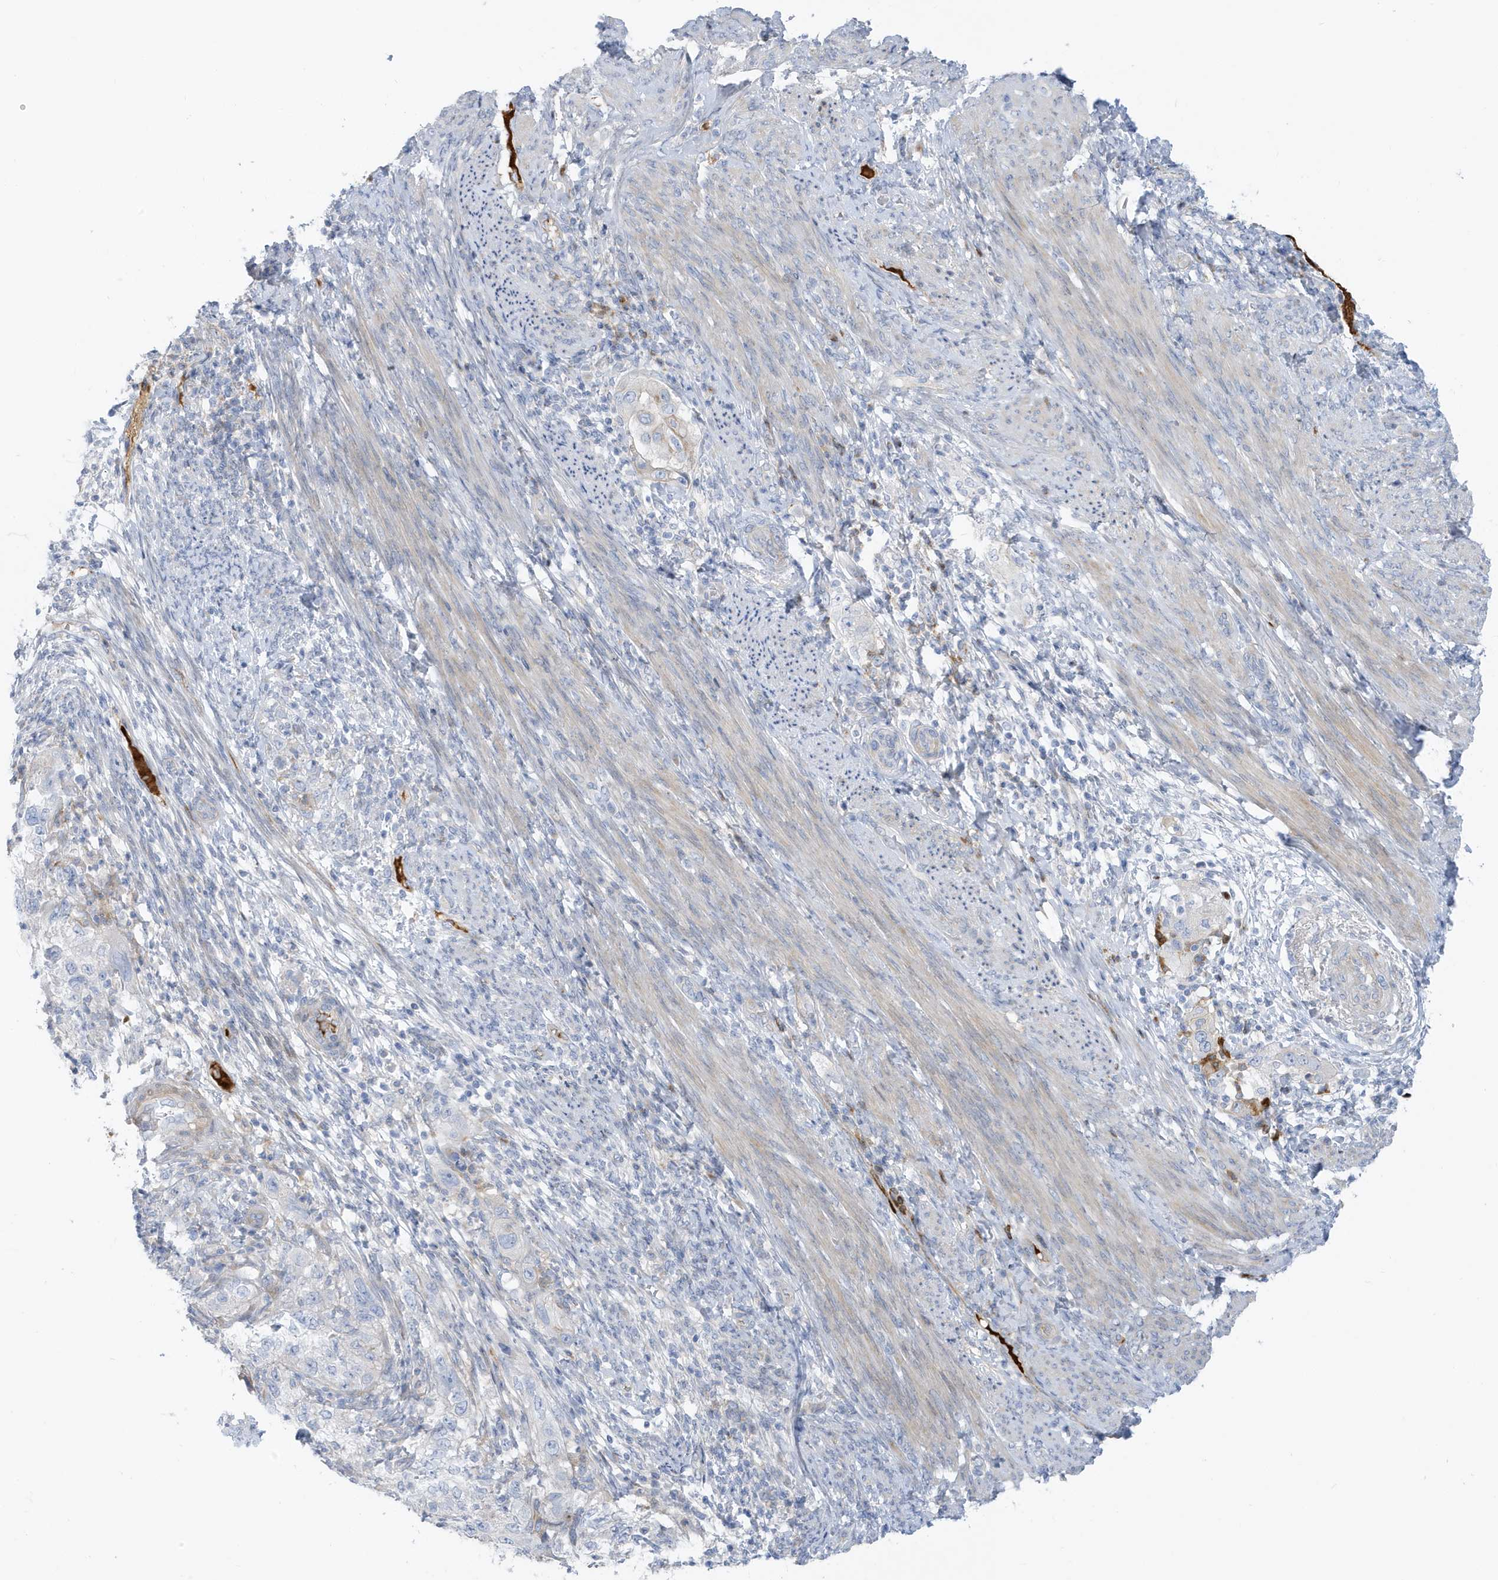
{"staining": {"intensity": "moderate", "quantity": "<25%", "location": "cytoplasmic/membranous"}, "tissue": "endometrial cancer", "cell_type": "Tumor cells", "image_type": "cancer", "snomed": [{"axis": "morphology", "description": "Adenocarcinoma, NOS"}, {"axis": "topography", "description": "Endometrium"}], "caption": "This micrograph reveals immunohistochemistry staining of human endometrial cancer (adenocarcinoma), with low moderate cytoplasmic/membranous expression in approximately <25% of tumor cells.", "gene": "ATP13A5", "patient": {"sex": "female", "age": 85}}